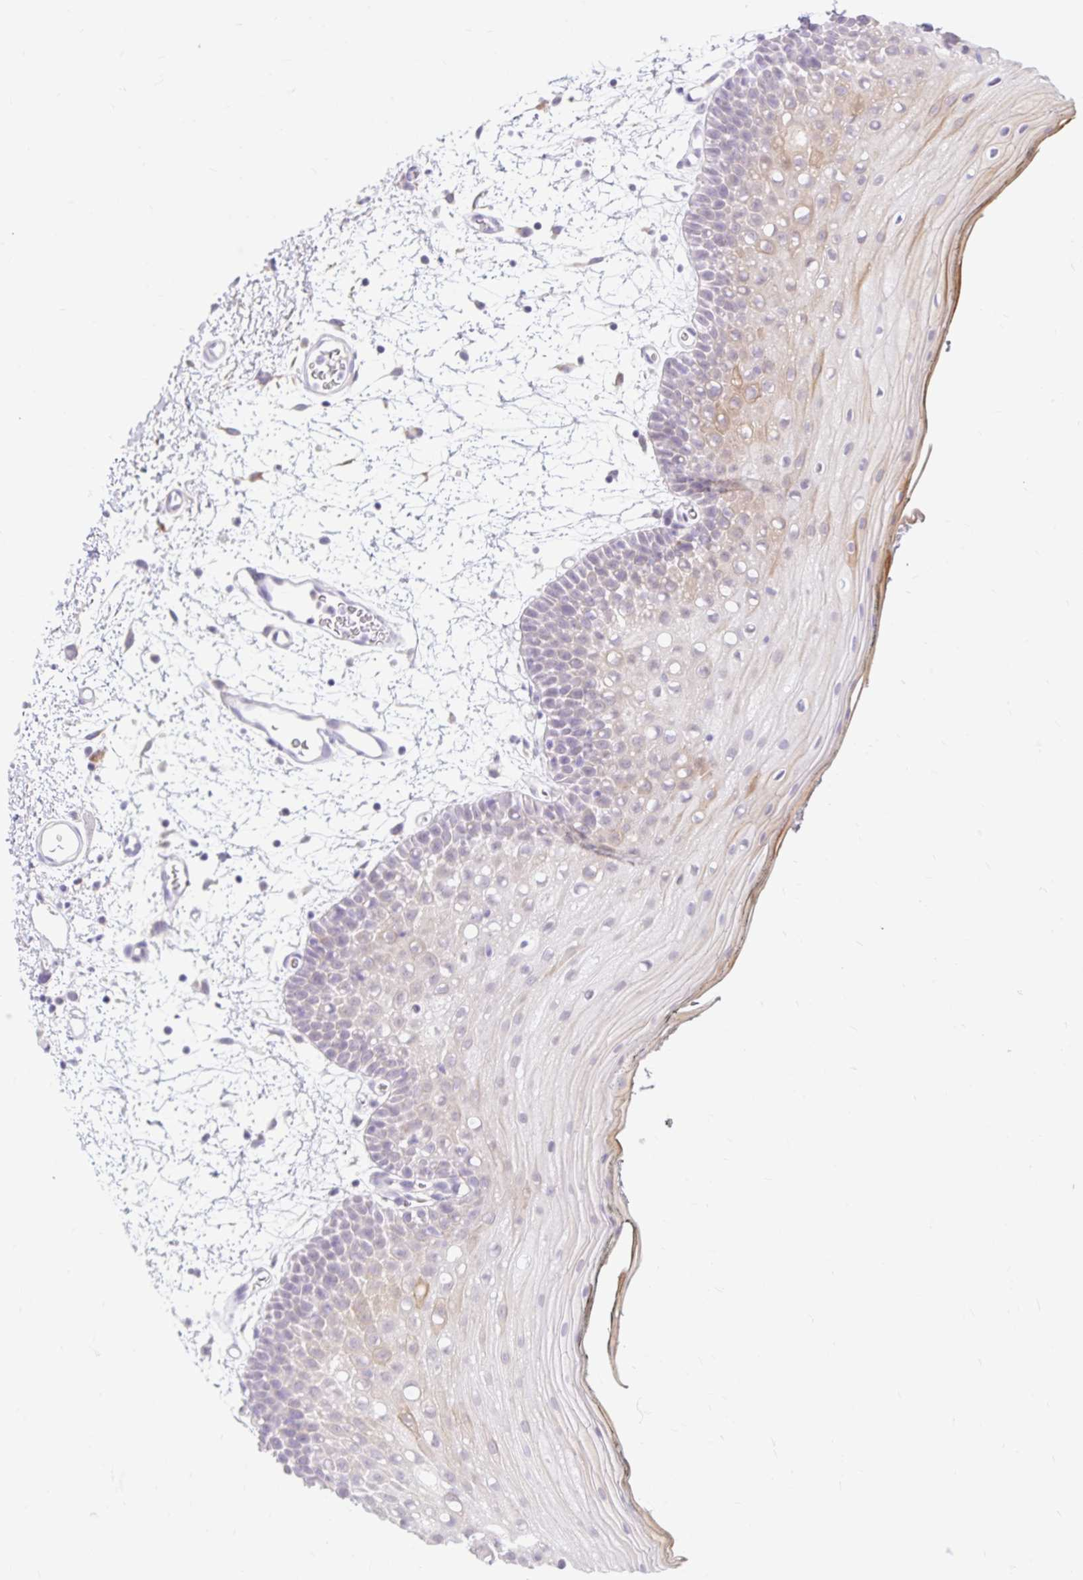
{"staining": {"intensity": "weak", "quantity": "25%-75%", "location": "cytoplasmic/membranous"}, "tissue": "oral mucosa", "cell_type": "Squamous epithelial cells", "image_type": "normal", "snomed": [{"axis": "morphology", "description": "Normal tissue, NOS"}, {"axis": "topography", "description": "Oral tissue"}, {"axis": "topography", "description": "Tounge, NOS"}], "caption": "An immunohistochemistry (IHC) image of normal tissue is shown. Protein staining in brown highlights weak cytoplasmic/membranous positivity in oral mucosa within squamous epithelial cells.", "gene": "ITPK1", "patient": {"sex": "female", "age": 81}}